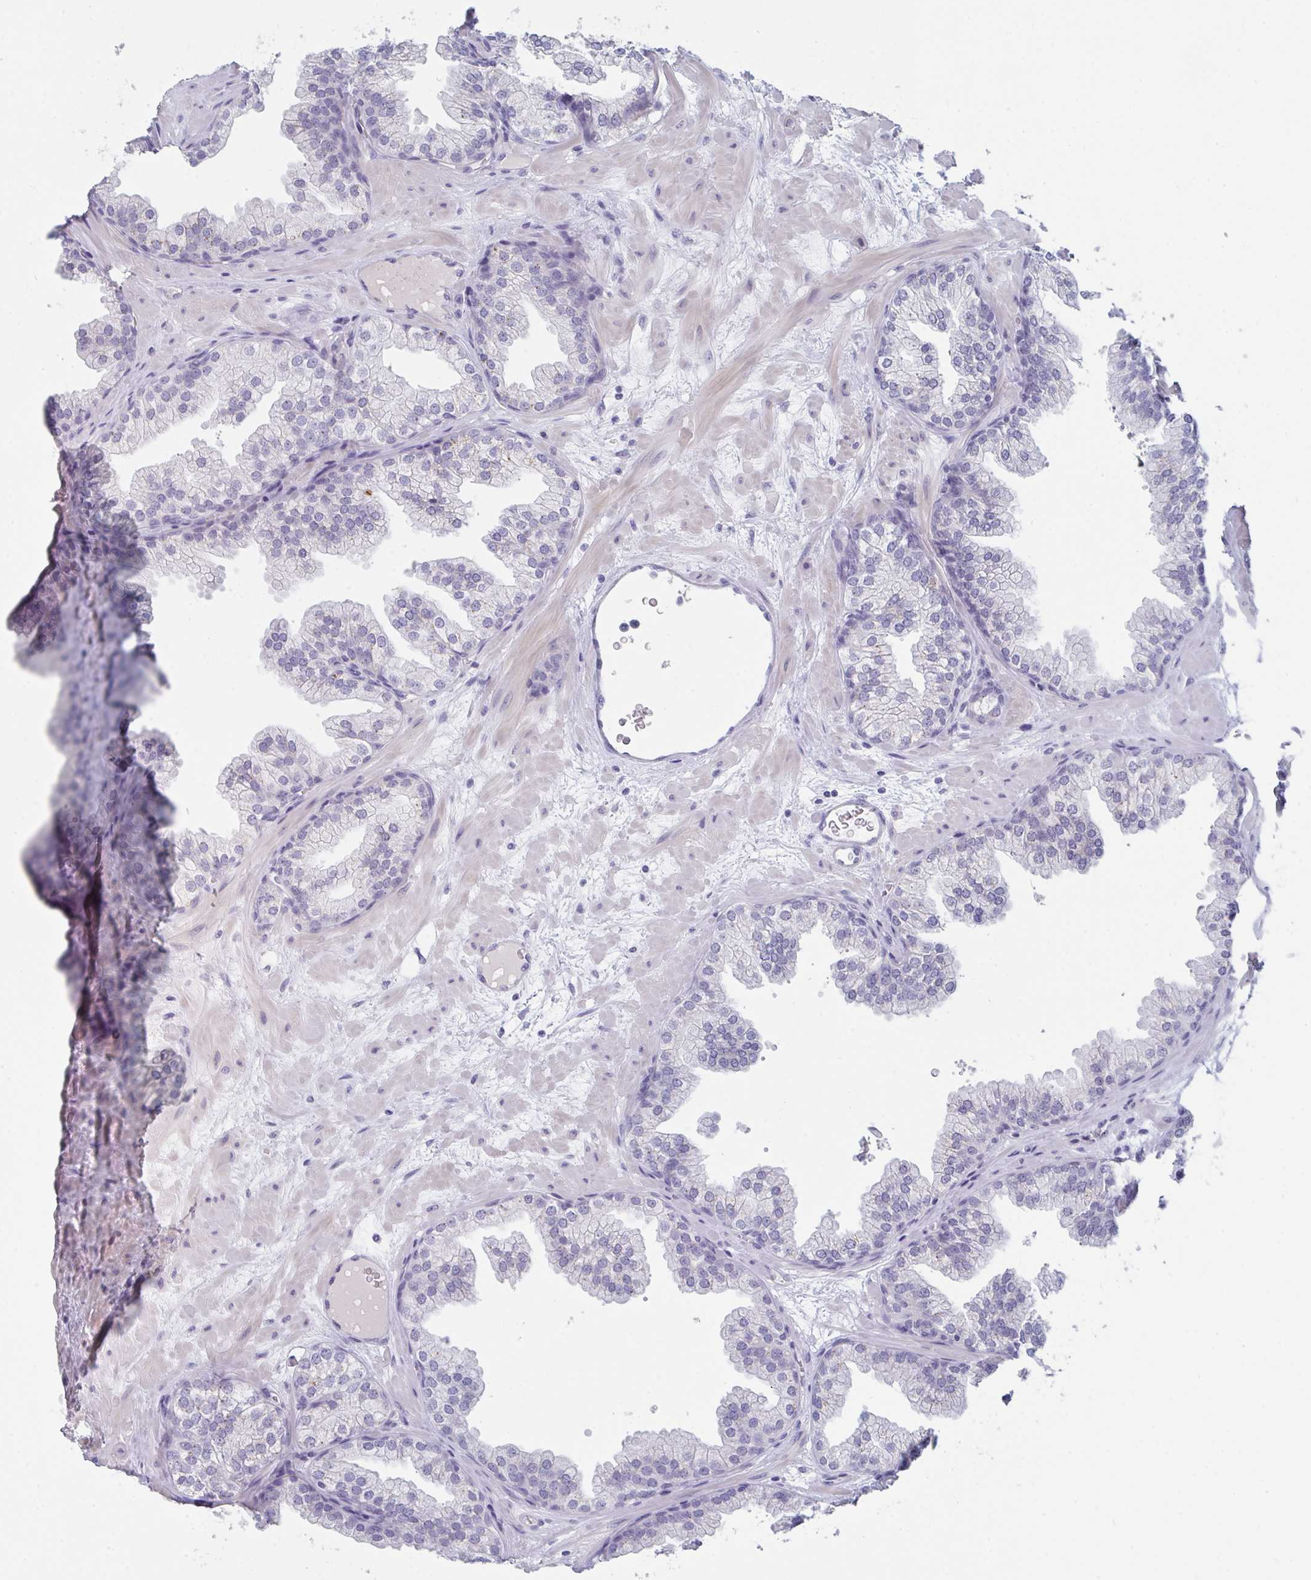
{"staining": {"intensity": "moderate", "quantity": "<25%", "location": "cytoplasmic/membranous"}, "tissue": "prostate", "cell_type": "Glandular cells", "image_type": "normal", "snomed": [{"axis": "morphology", "description": "Normal tissue, NOS"}, {"axis": "topography", "description": "Prostate"}], "caption": "Immunohistochemistry (DAB (3,3'-diaminobenzidine)) staining of normal prostate exhibits moderate cytoplasmic/membranous protein expression in approximately <25% of glandular cells. Nuclei are stained in blue.", "gene": "RUBCN", "patient": {"sex": "male", "age": 37}}